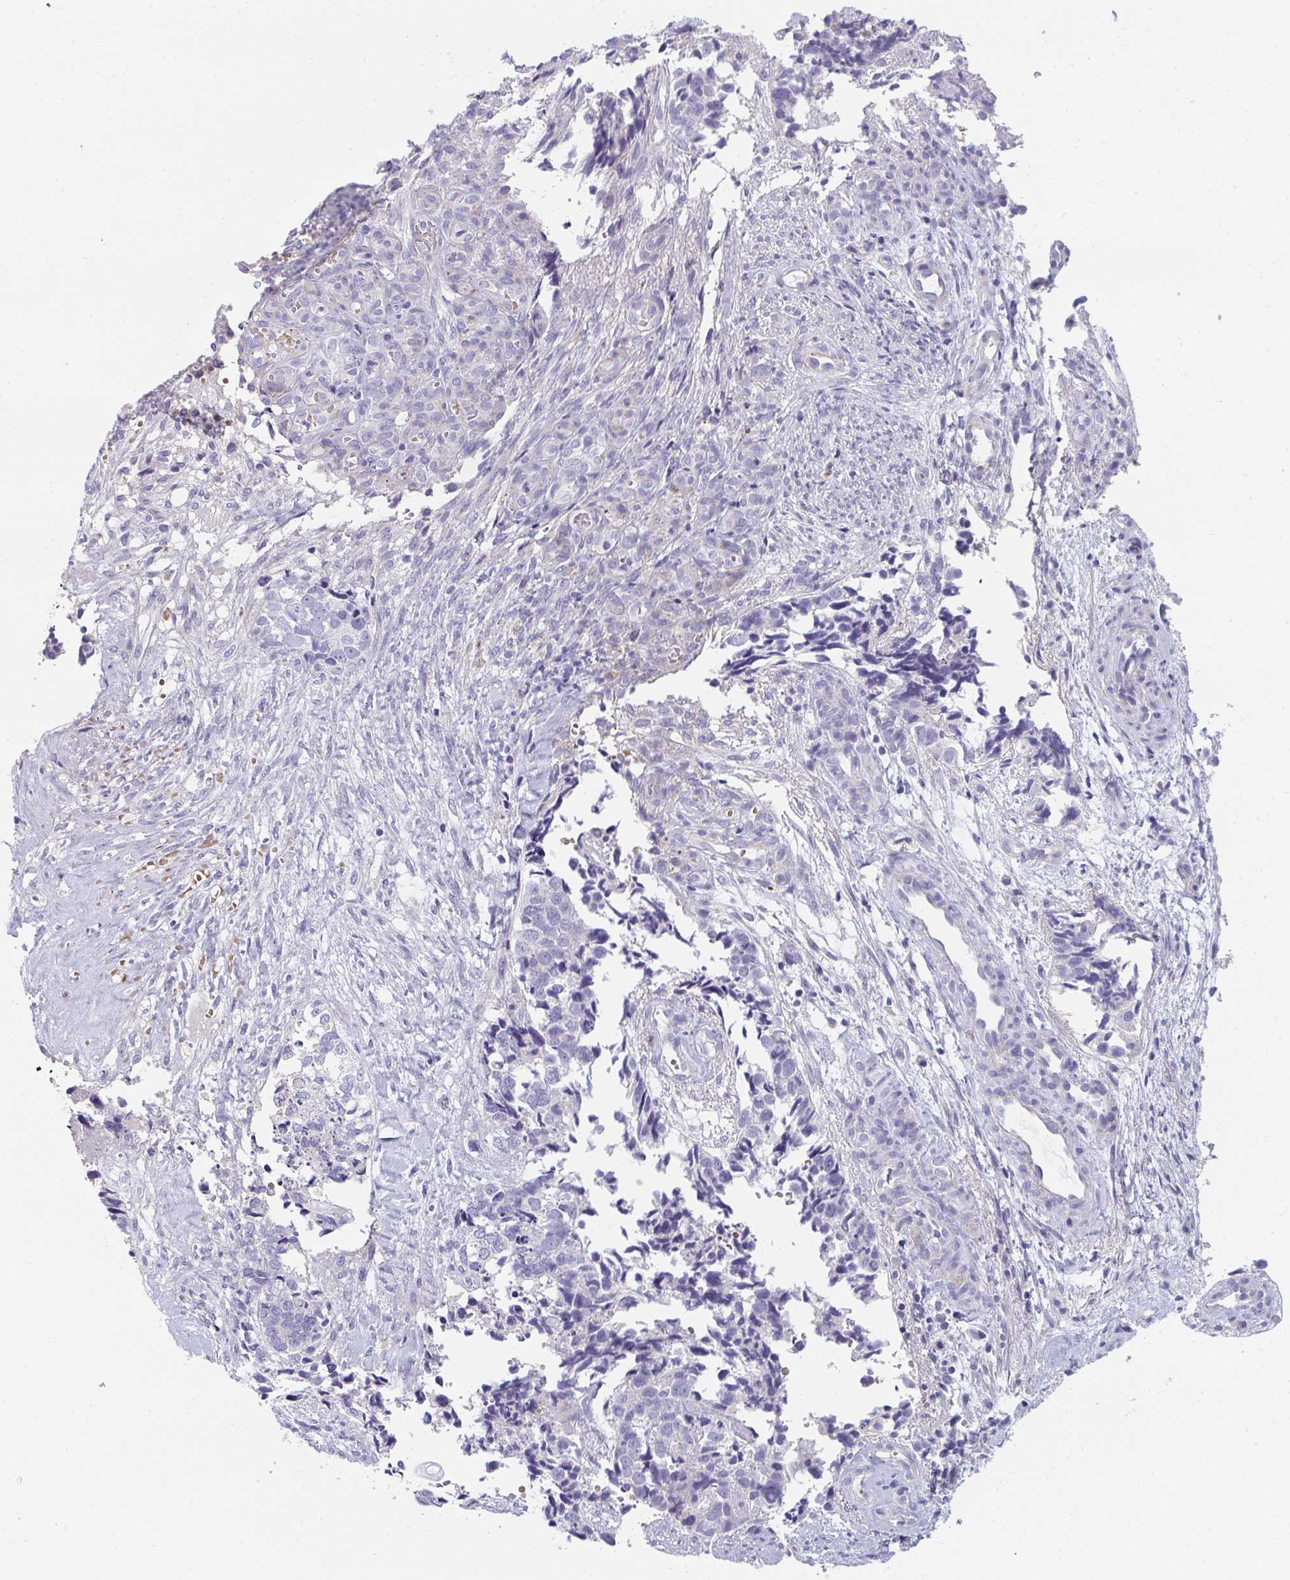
{"staining": {"intensity": "negative", "quantity": "none", "location": "none"}, "tissue": "cervical cancer", "cell_type": "Tumor cells", "image_type": "cancer", "snomed": [{"axis": "morphology", "description": "Squamous cell carcinoma, NOS"}, {"axis": "topography", "description": "Cervix"}], "caption": "This is an IHC histopathology image of human cervical cancer. There is no staining in tumor cells.", "gene": "EIF1AD", "patient": {"sex": "female", "age": 63}}